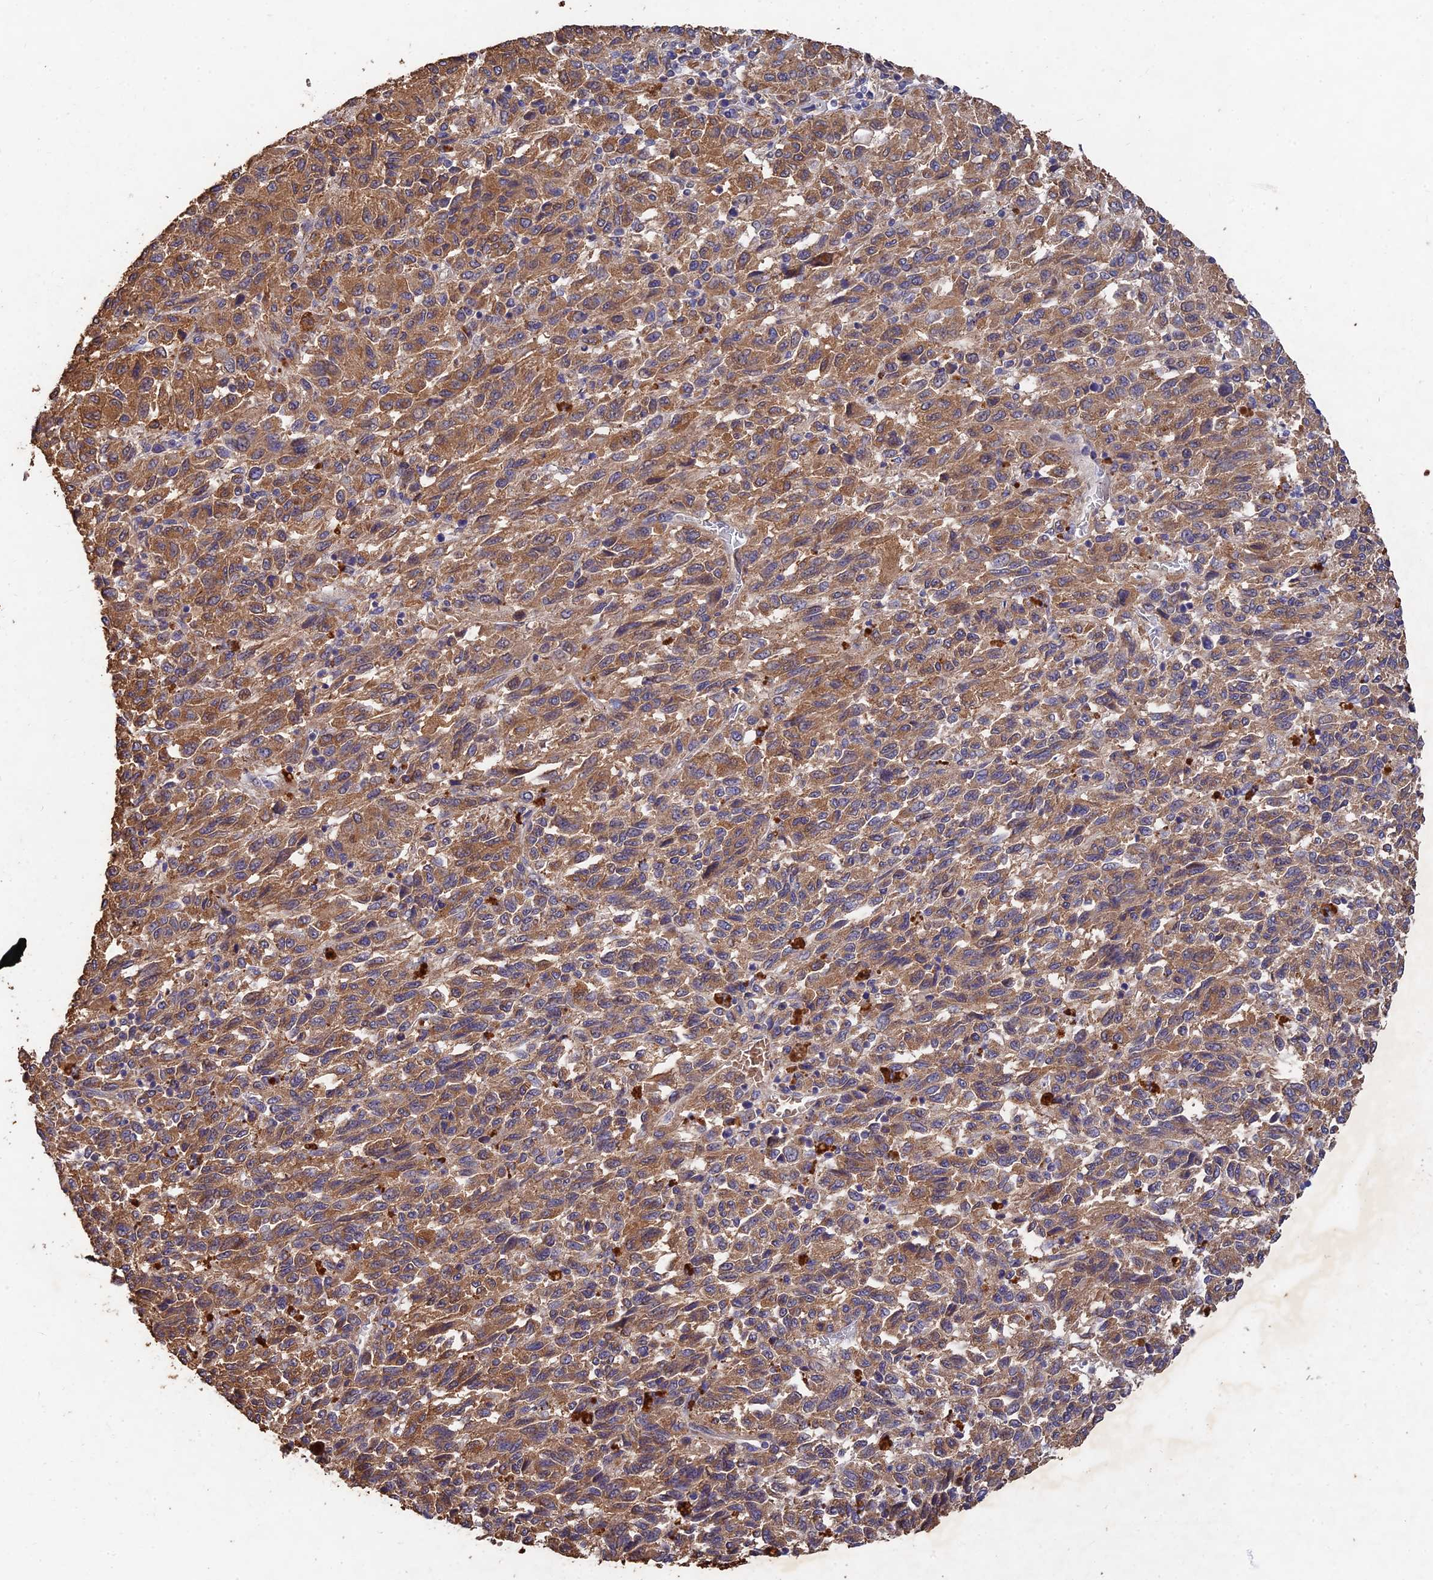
{"staining": {"intensity": "moderate", "quantity": ">75%", "location": "cytoplasmic/membranous"}, "tissue": "melanoma", "cell_type": "Tumor cells", "image_type": "cancer", "snomed": [{"axis": "morphology", "description": "Malignant melanoma, Metastatic site"}, {"axis": "topography", "description": "Lung"}], "caption": "Human melanoma stained for a protein (brown) reveals moderate cytoplasmic/membranous positive positivity in about >75% of tumor cells.", "gene": "SLC38A11", "patient": {"sex": "male", "age": 64}}